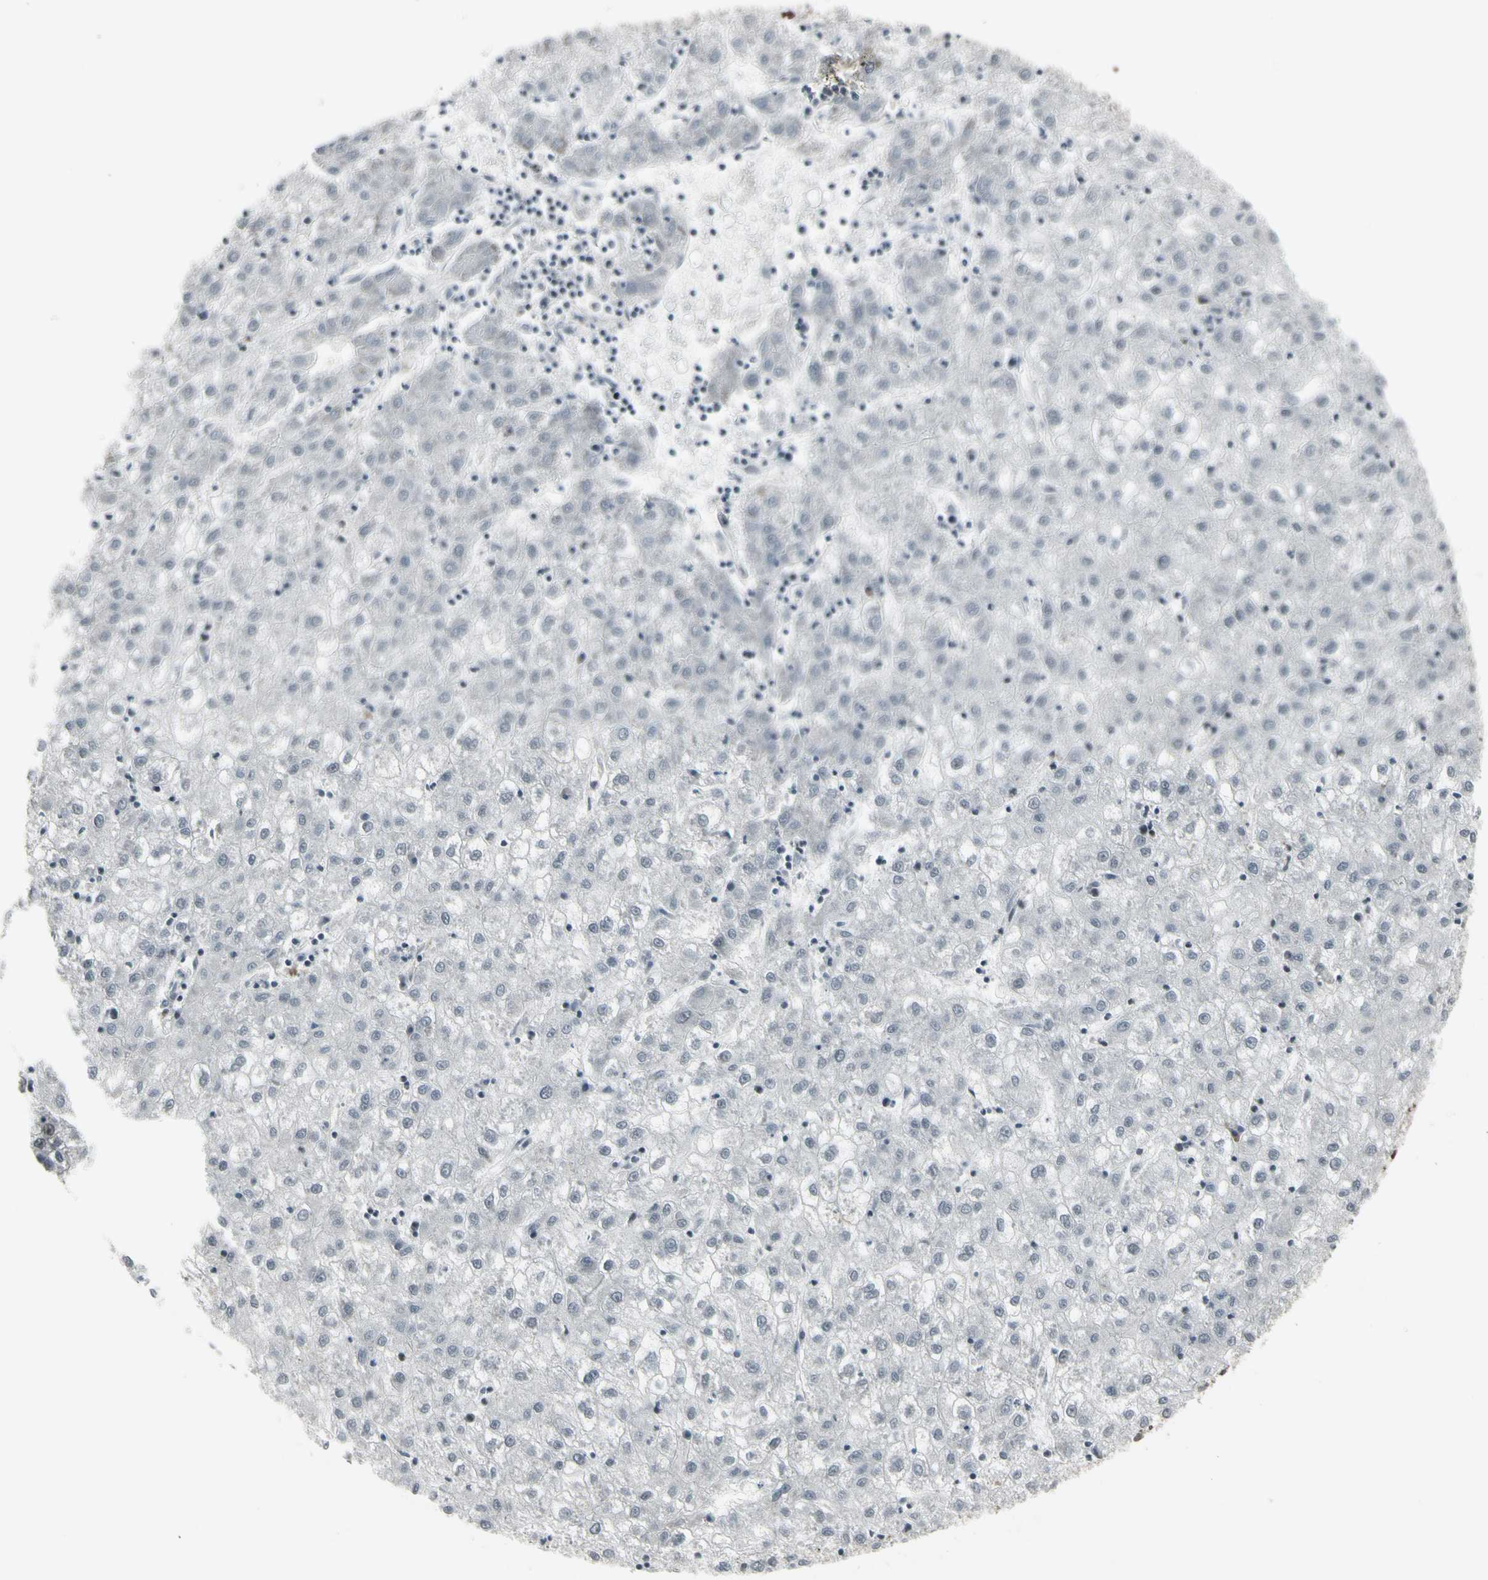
{"staining": {"intensity": "negative", "quantity": "none", "location": "none"}, "tissue": "liver cancer", "cell_type": "Tumor cells", "image_type": "cancer", "snomed": [{"axis": "morphology", "description": "Carcinoma, Hepatocellular, NOS"}, {"axis": "topography", "description": "Liver"}], "caption": "Tumor cells are negative for brown protein staining in hepatocellular carcinoma (liver).", "gene": "HMG20A", "patient": {"sex": "male", "age": 72}}